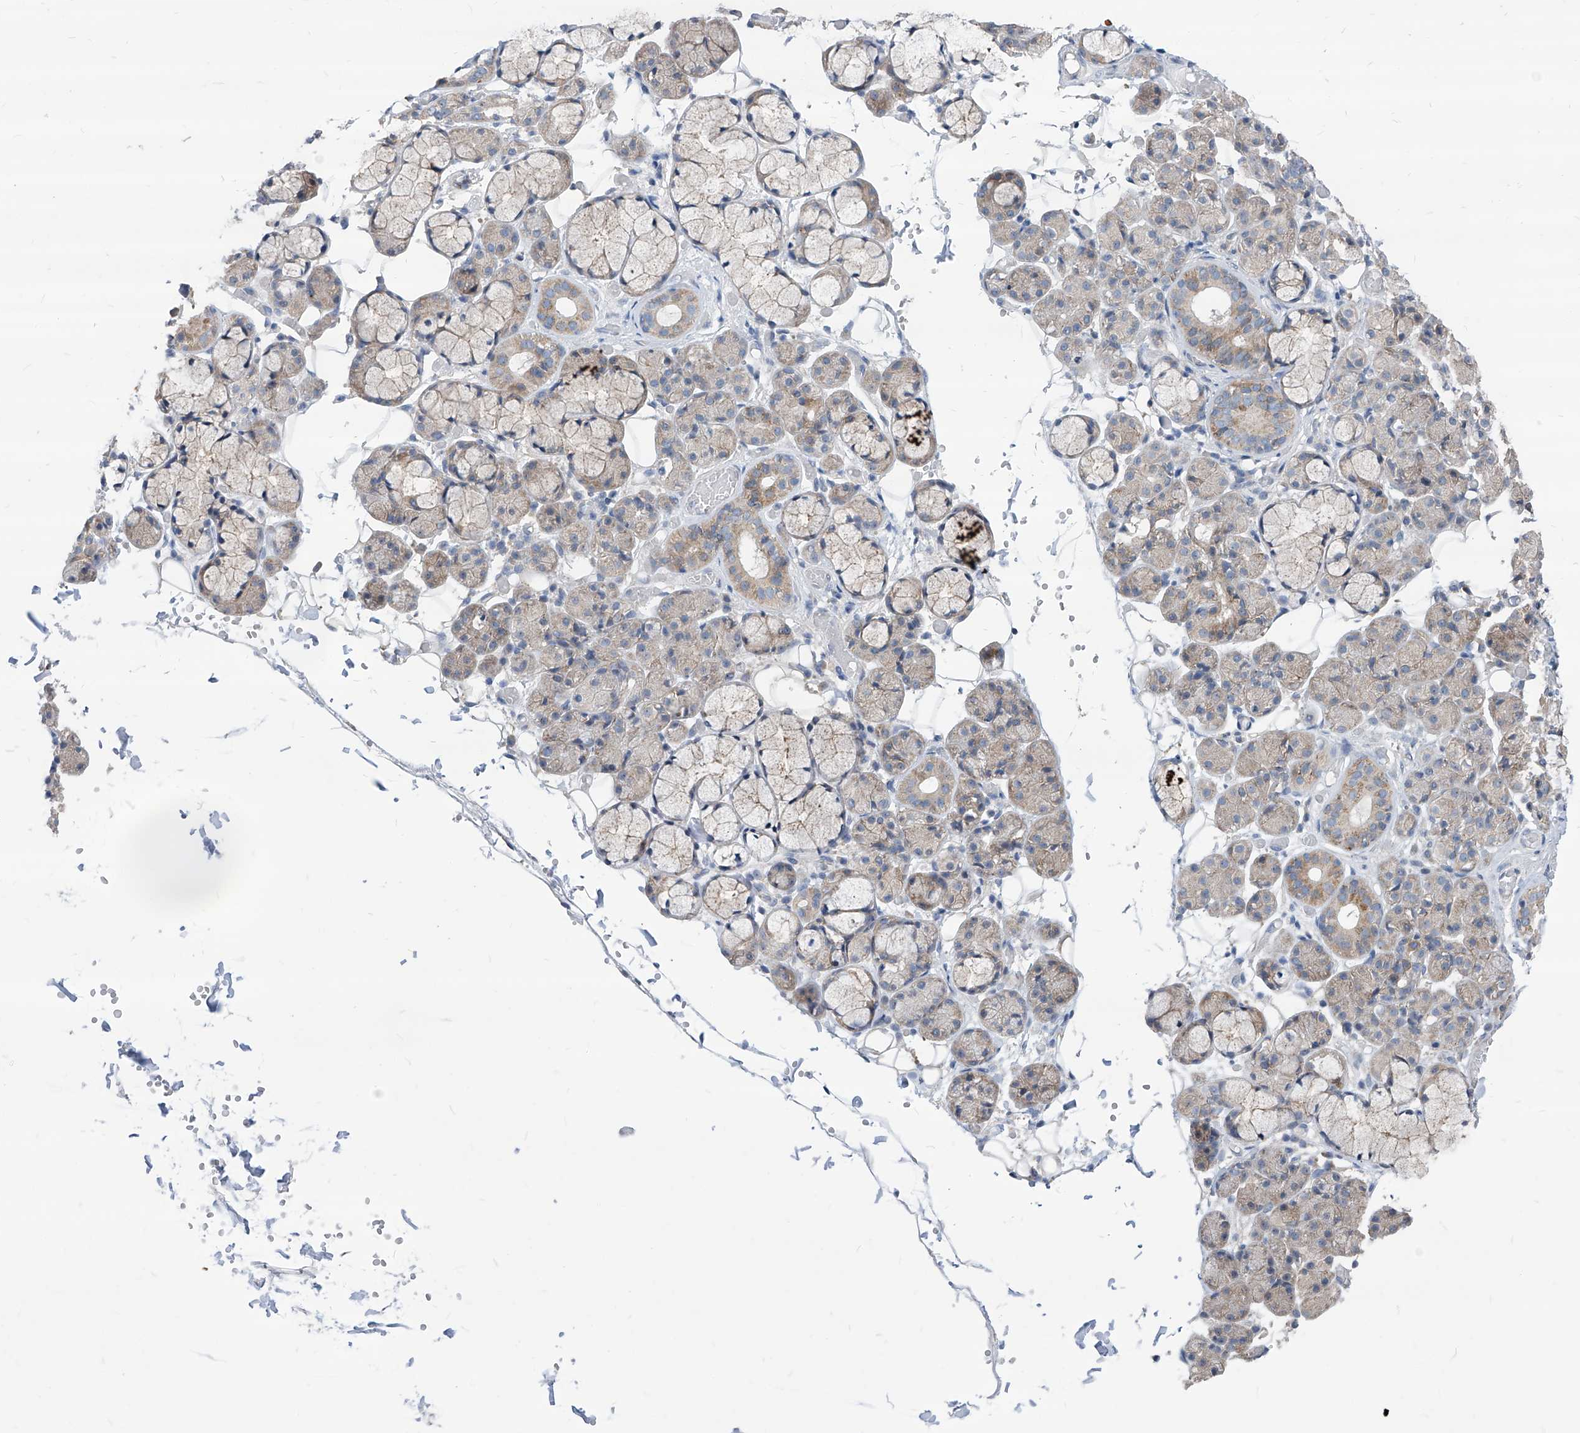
{"staining": {"intensity": "weak", "quantity": "25%-75%", "location": "cytoplasmic/membranous"}, "tissue": "salivary gland", "cell_type": "Glandular cells", "image_type": "normal", "snomed": [{"axis": "morphology", "description": "Normal tissue, NOS"}, {"axis": "topography", "description": "Salivary gland"}], "caption": "Human salivary gland stained with a brown dye shows weak cytoplasmic/membranous positive expression in approximately 25%-75% of glandular cells.", "gene": "AGPS", "patient": {"sex": "male", "age": 63}}